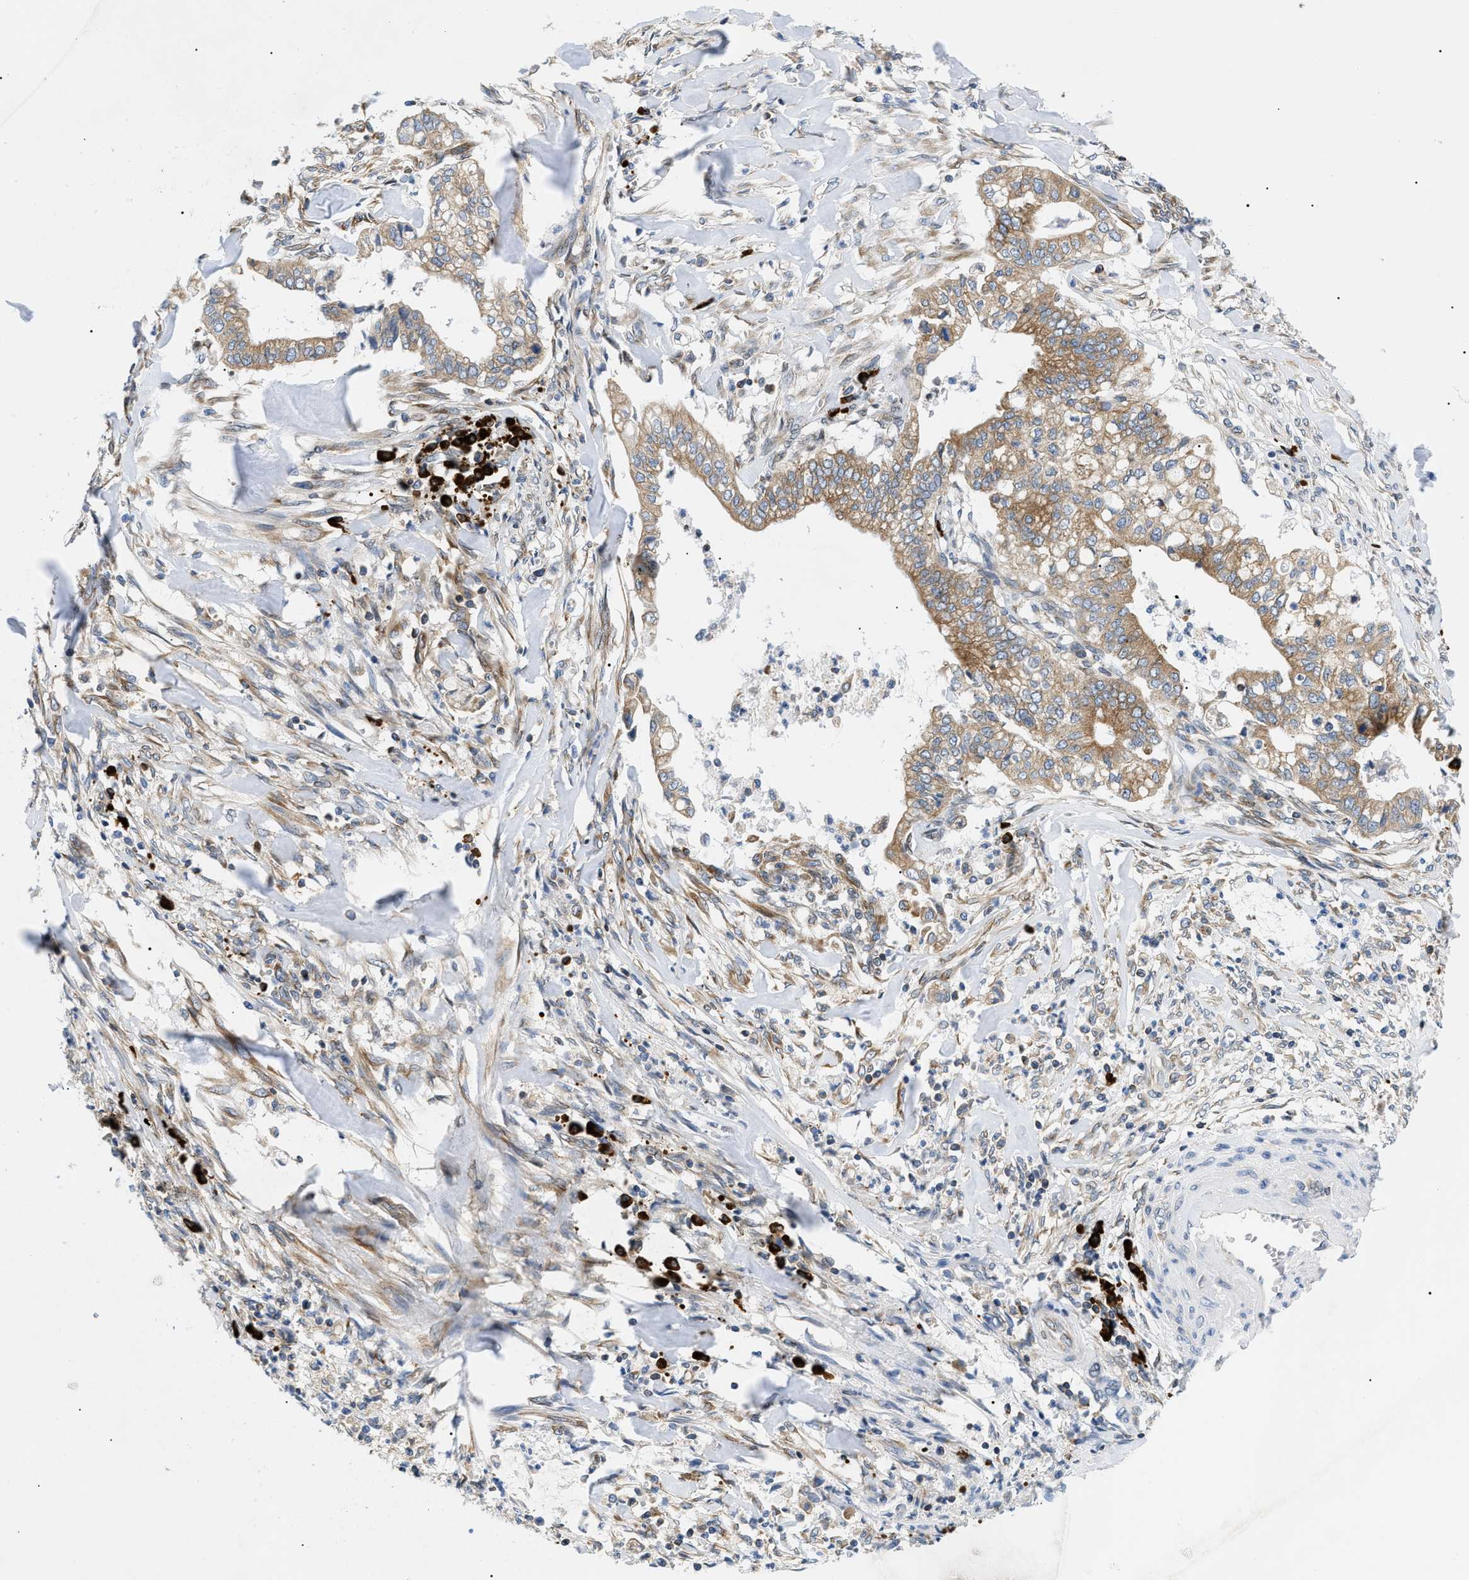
{"staining": {"intensity": "moderate", "quantity": ">75%", "location": "cytoplasmic/membranous"}, "tissue": "cervical cancer", "cell_type": "Tumor cells", "image_type": "cancer", "snomed": [{"axis": "morphology", "description": "Adenocarcinoma, NOS"}, {"axis": "topography", "description": "Cervix"}], "caption": "Immunohistochemistry histopathology image of human adenocarcinoma (cervical) stained for a protein (brown), which shows medium levels of moderate cytoplasmic/membranous staining in approximately >75% of tumor cells.", "gene": "DERL1", "patient": {"sex": "female", "age": 44}}